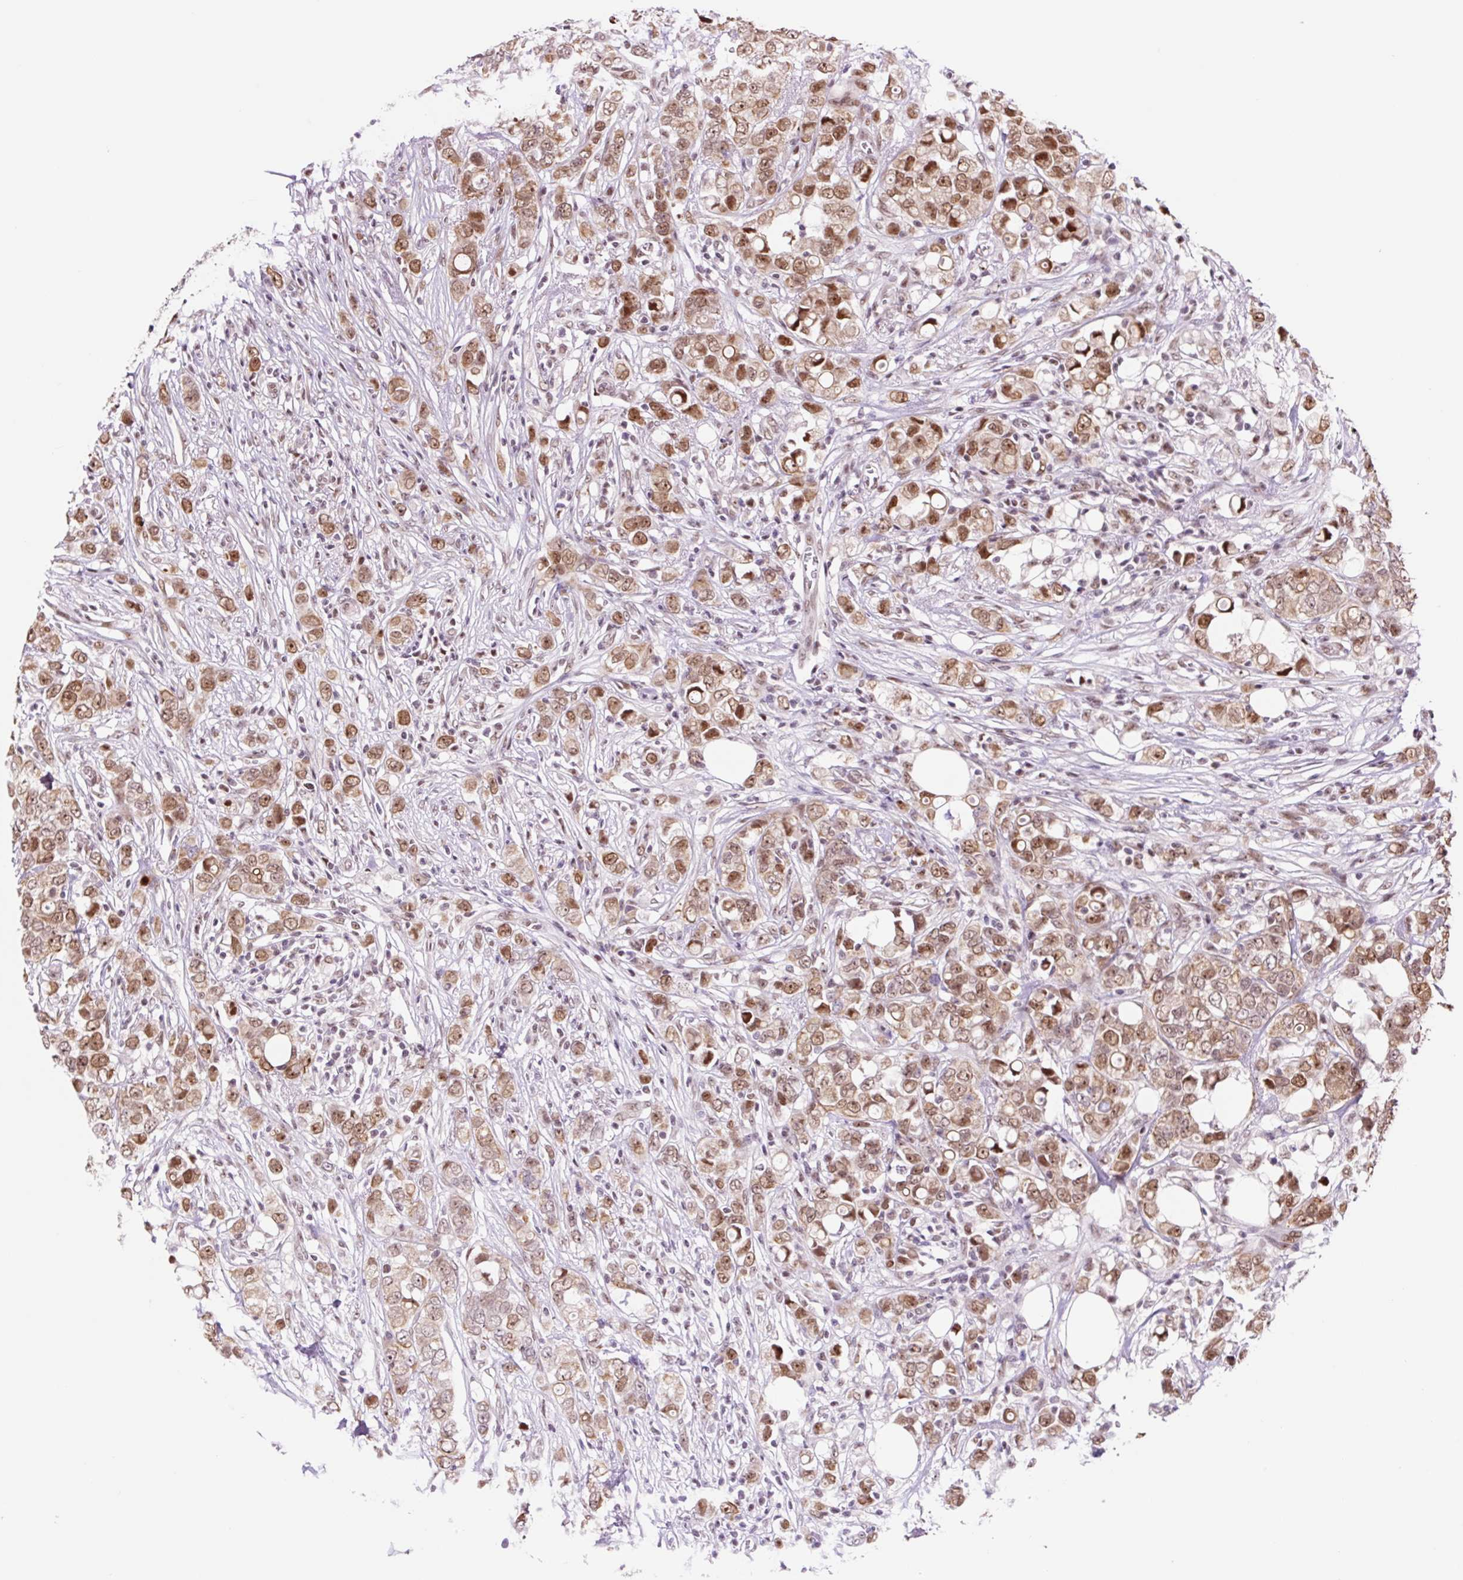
{"staining": {"intensity": "moderate", "quantity": ">75%", "location": "nuclear"}, "tissue": "breast cancer", "cell_type": "Tumor cells", "image_type": "cancer", "snomed": [{"axis": "morphology", "description": "Lobular carcinoma"}, {"axis": "topography", "description": "Breast"}], "caption": "Tumor cells reveal moderate nuclear expression in about >75% of cells in breast cancer. The protein is stained brown, and the nuclei are stained in blue (DAB IHC with brightfield microscopy, high magnification).", "gene": "TAF1A", "patient": {"sex": "female", "age": 91}}